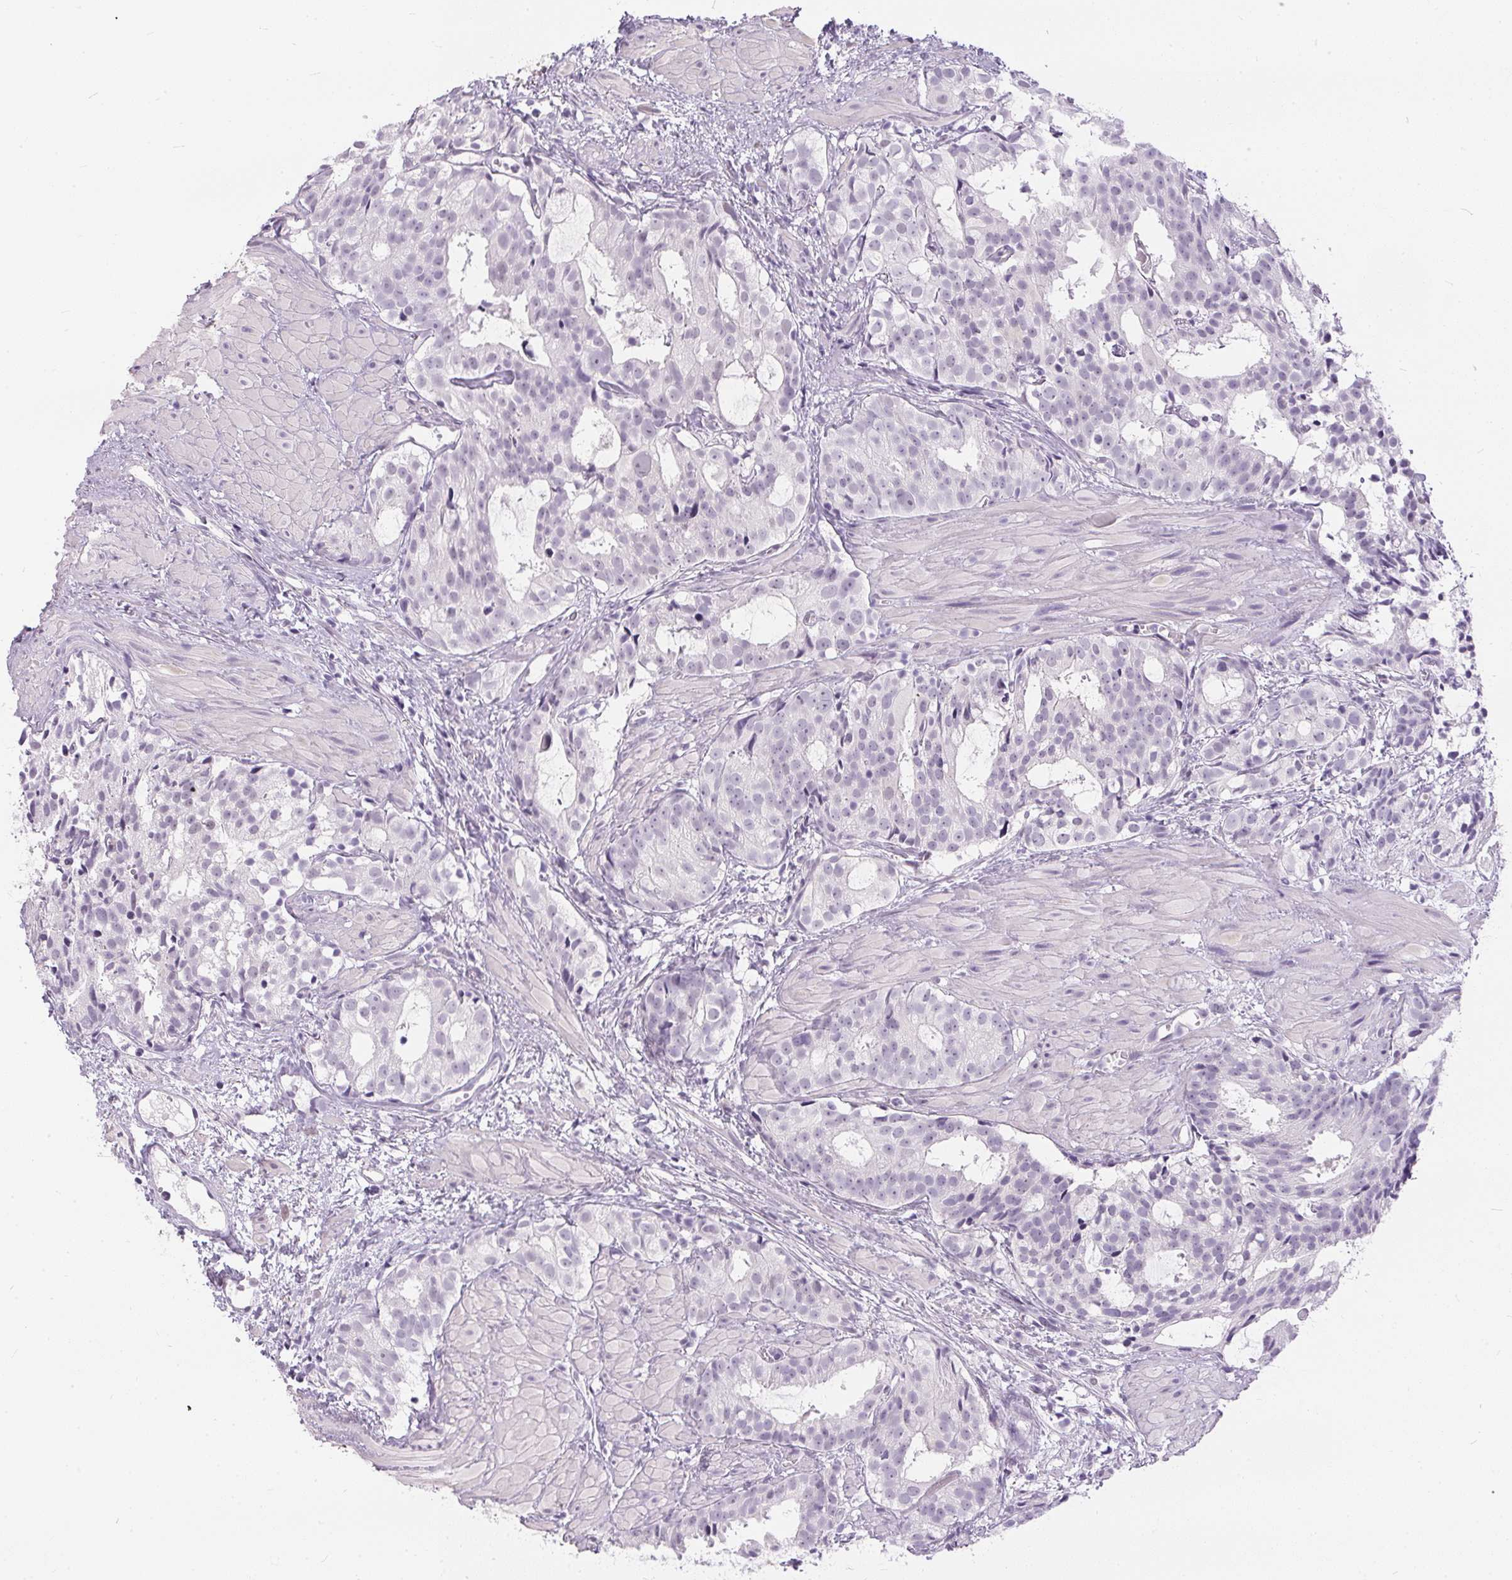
{"staining": {"intensity": "negative", "quantity": "none", "location": "none"}, "tissue": "prostate cancer", "cell_type": "Tumor cells", "image_type": "cancer", "snomed": [{"axis": "morphology", "description": "Adenocarcinoma, High grade"}, {"axis": "topography", "description": "Prostate"}], "caption": "Immunohistochemistry histopathology image of neoplastic tissue: prostate cancer stained with DAB (3,3'-diaminobenzidine) reveals no significant protein expression in tumor cells.", "gene": "GBP6", "patient": {"sex": "male", "age": 79}}